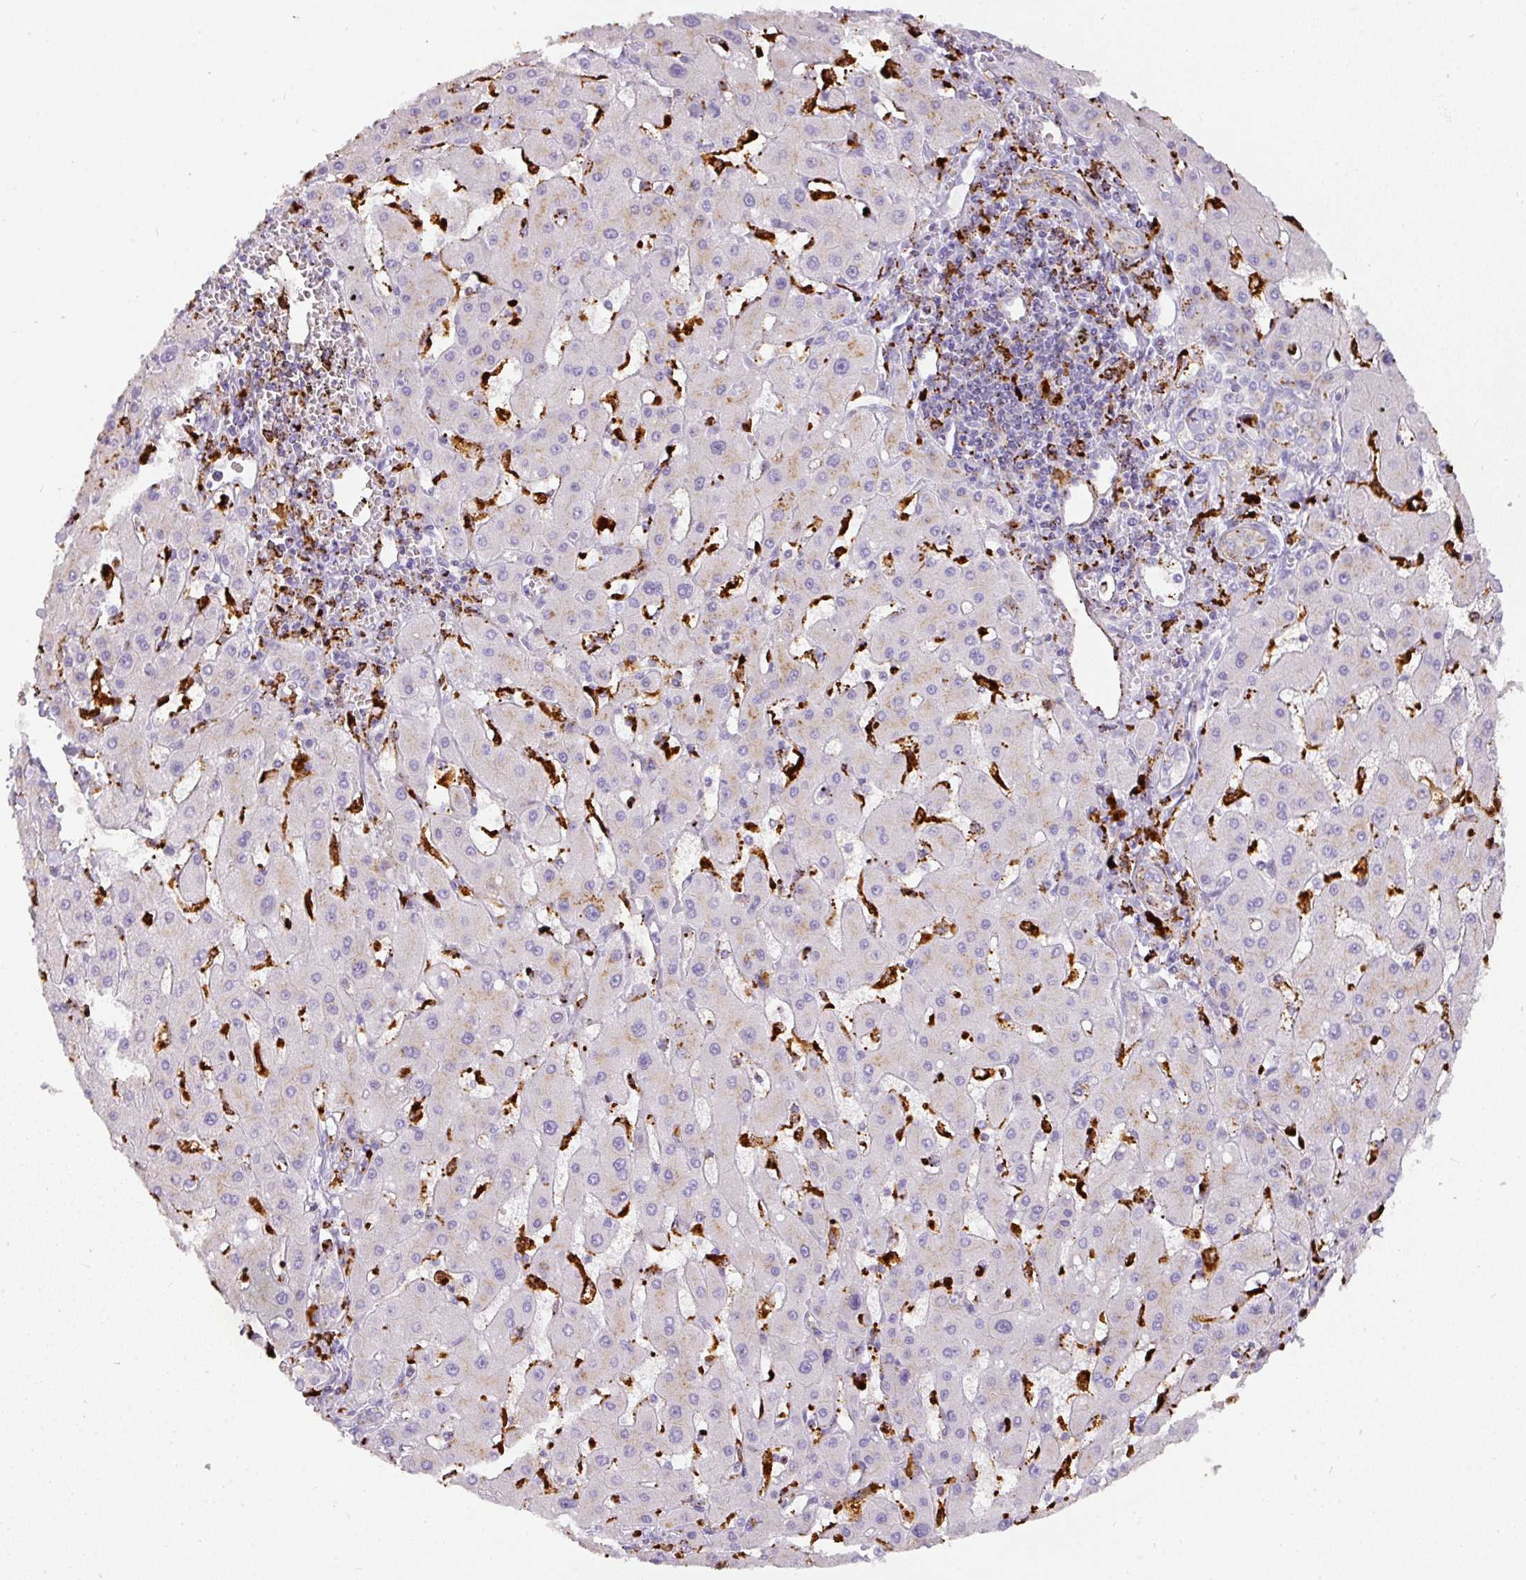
{"staining": {"intensity": "negative", "quantity": "none", "location": "none"}, "tissue": "liver cancer", "cell_type": "Tumor cells", "image_type": "cancer", "snomed": [{"axis": "morphology", "description": "Carcinoma, Hepatocellular, NOS"}, {"axis": "topography", "description": "Liver"}], "caption": "This is an immunohistochemistry micrograph of liver hepatocellular carcinoma. There is no expression in tumor cells.", "gene": "MMACHC", "patient": {"sex": "male", "age": 72}}